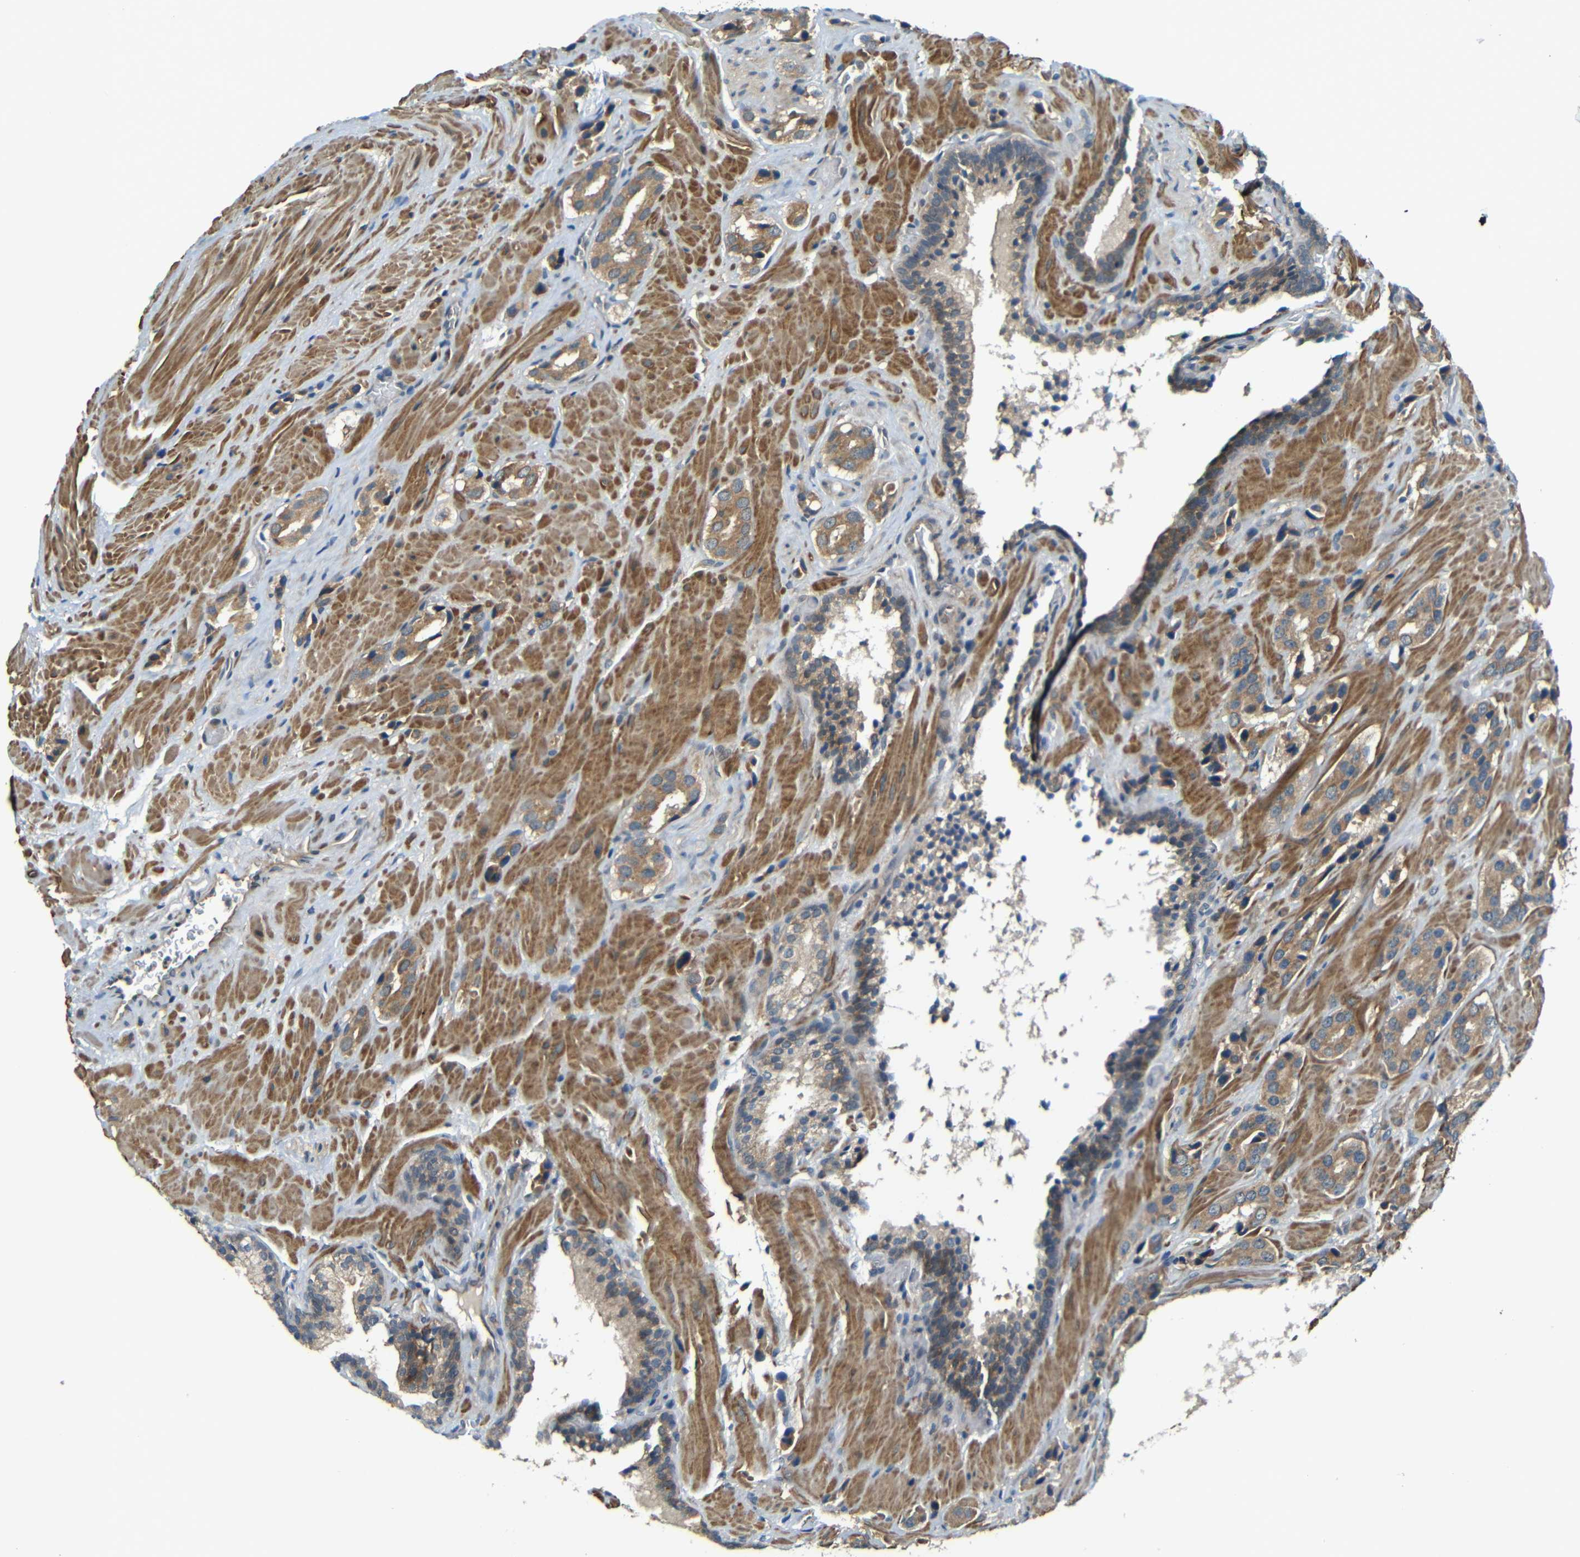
{"staining": {"intensity": "moderate", "quantity": ">75%", "location": "cytoplasmic/membranous"}, "tissue": "prostate cancer", "cell_type": "Tumor cells", "image_type": "cancer", "snomed": [{"axis": "morphology", "description": "Adenocarcinoma, High grade"}, {"axis": "topography", "description": "Prostate"}], "caption": "This photomicrograph reveals immunohistochemistry (IHC) staining of human high-grade adenocarcinoma (prostate), with medium moderate cytoplasmic/membranous staining in approximately >75% of tumor cells.", "gene": "FNDC3A", "patient": {"sex": "male", "age": 64}}